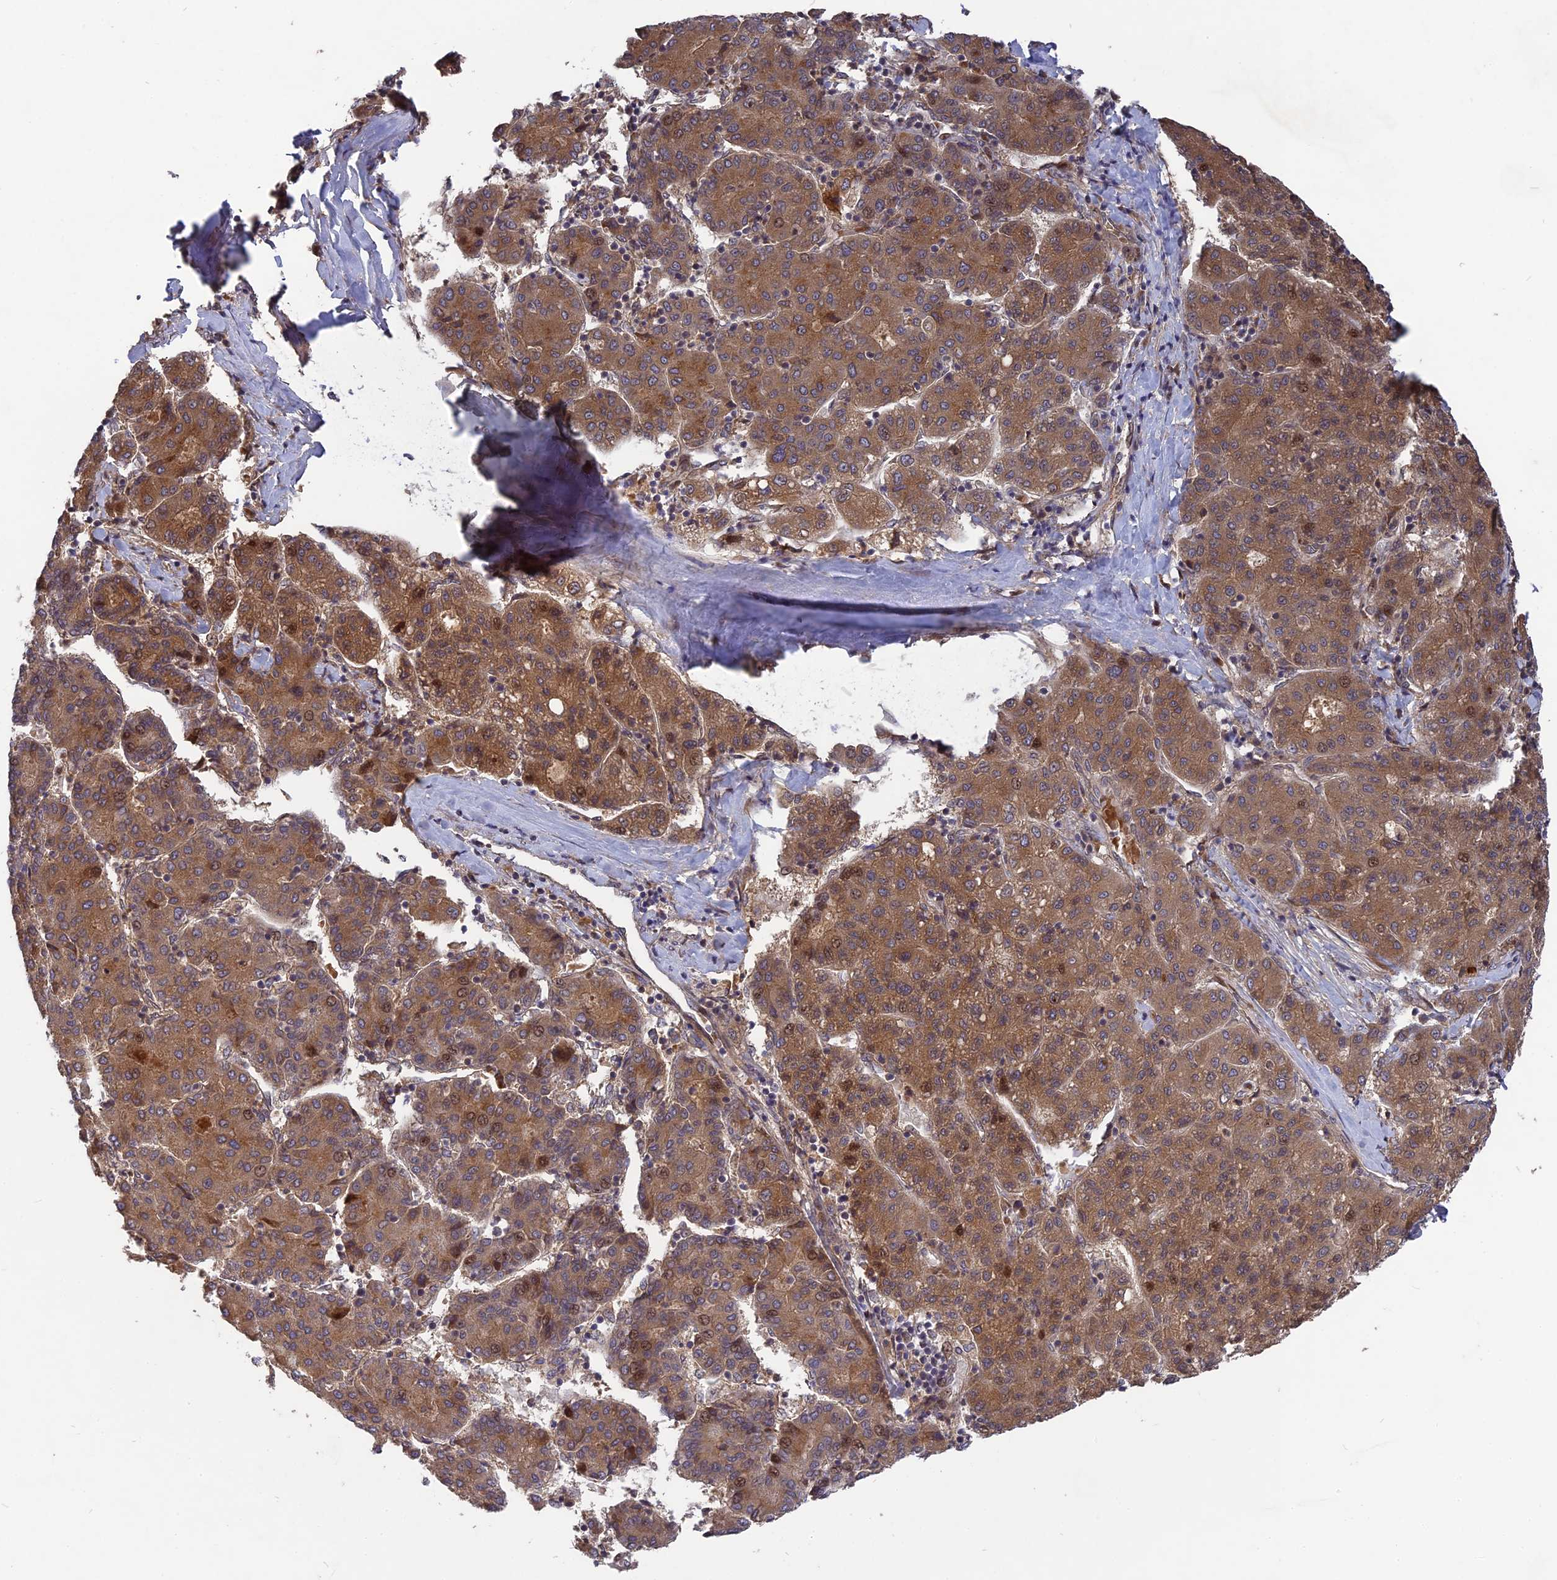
{"staining": {"intensity": "moderate", "quantity": ">75%", "location": "cytoplasmic/membranous"}, "tissue": "liver cancer", "cell_type": "Tumor cells", "image_type": "cancer", "snomed": [{"axis": "morphology", "description": "Carcinoma, Hepatocellular, NOS"}, {"axis": "topography", "description": "Liver"}], "caption": "This micrograph shows IHC staining of human liver hepatocellular carcinoma, with medium moderate cytoplasmic/membranous positivity in approximately >75% of tumor cells.", "gene": "TMUB2", "patient": {"sex": "male", "age": 65}}